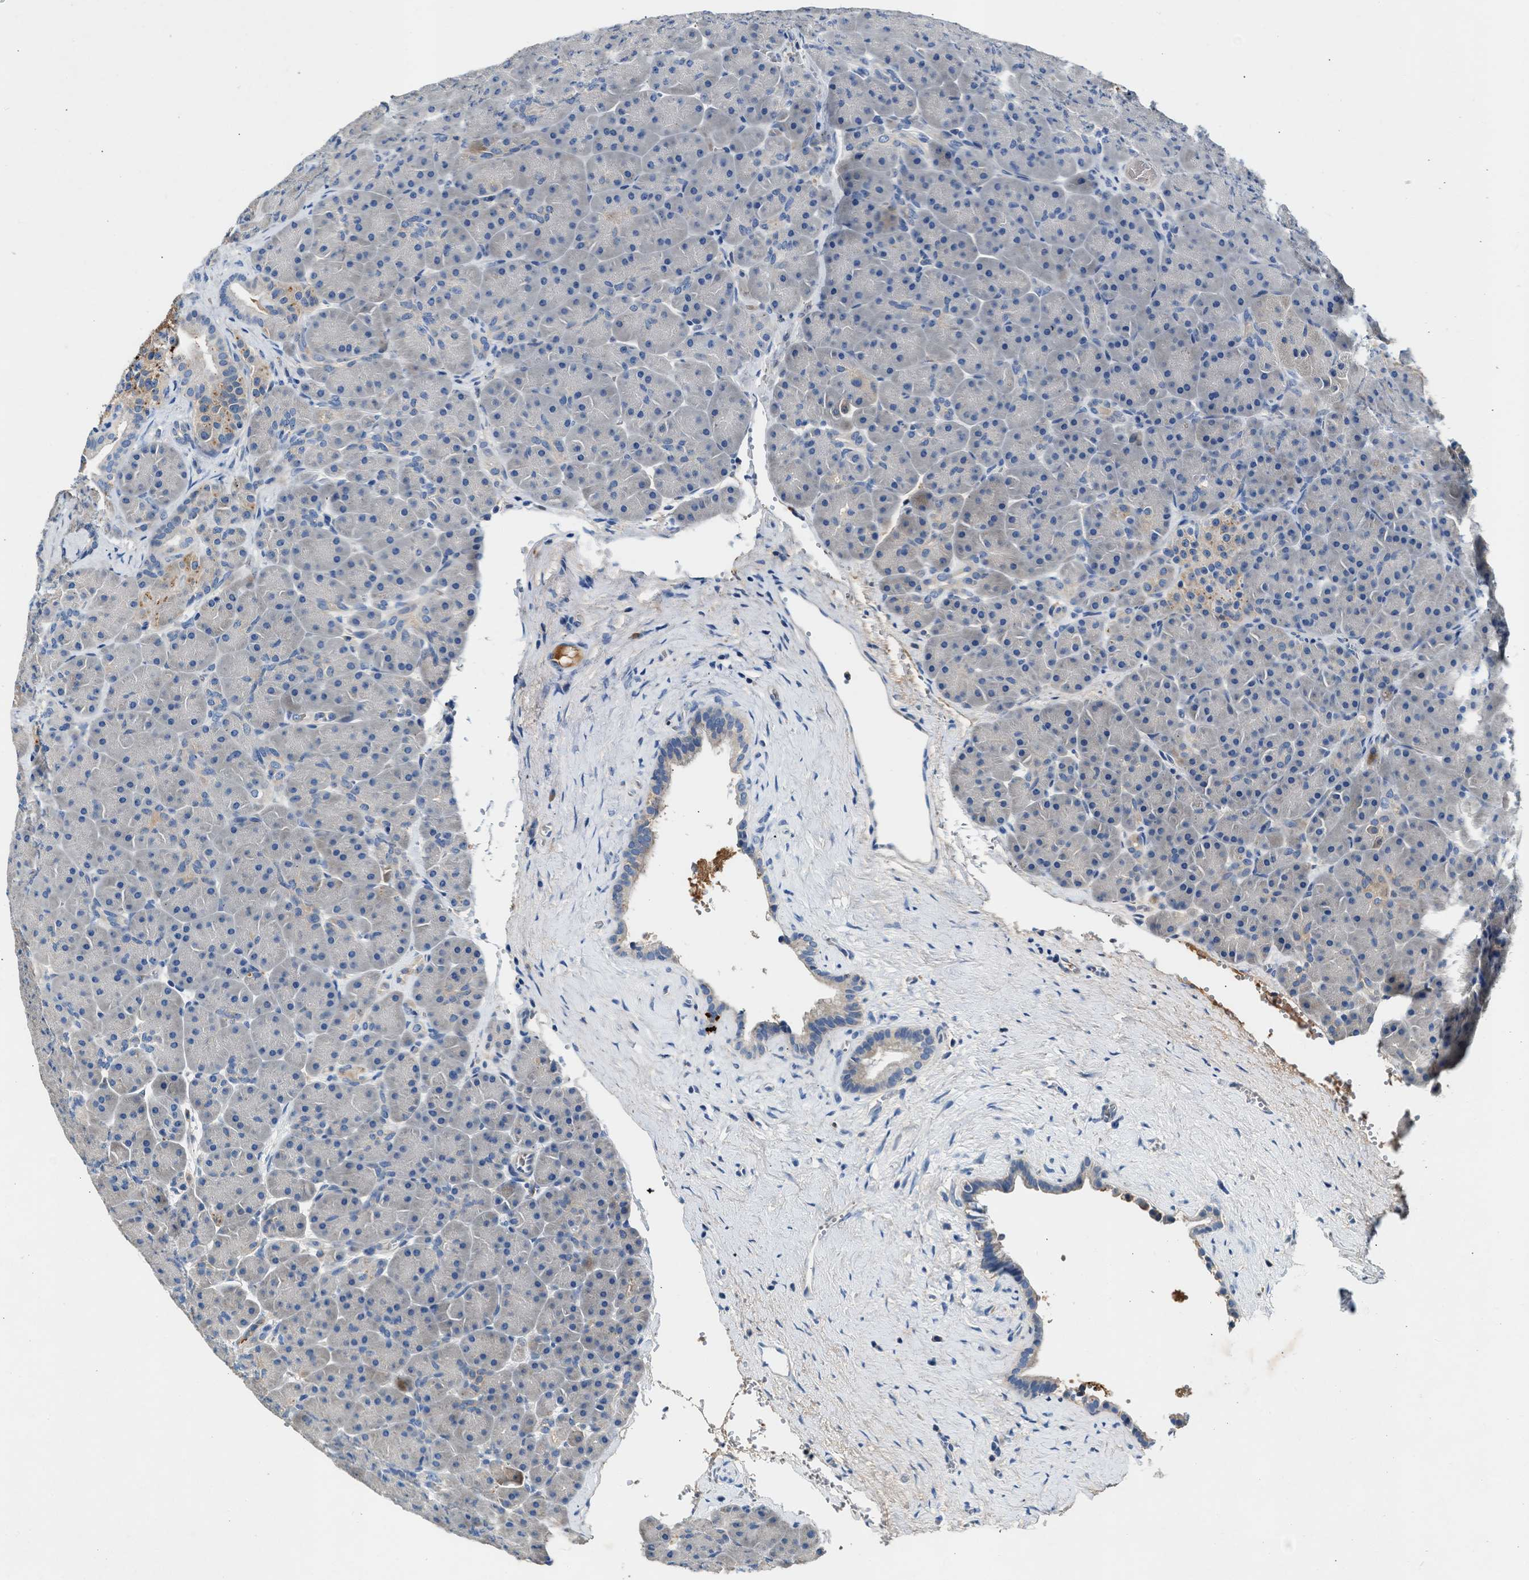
{"staining": {"intensity": "negative", "quantity": "none", "location": "none"}, "tissue": "pancreas", "cell_type": "Exocrine glandular cells", "image_type": "normal", "snomed": [{"axis": "morphology", "description": "Normal tissue, NOS"}, {"axis": "topography", "description": "Pancreas"}], "caption": "Immunohistochemistry of normal human pancreas demonstrates no staining in exocrine glandular cells.", "gene": "RWDD2B", "patient": {"sex": "male", "age": 66}}